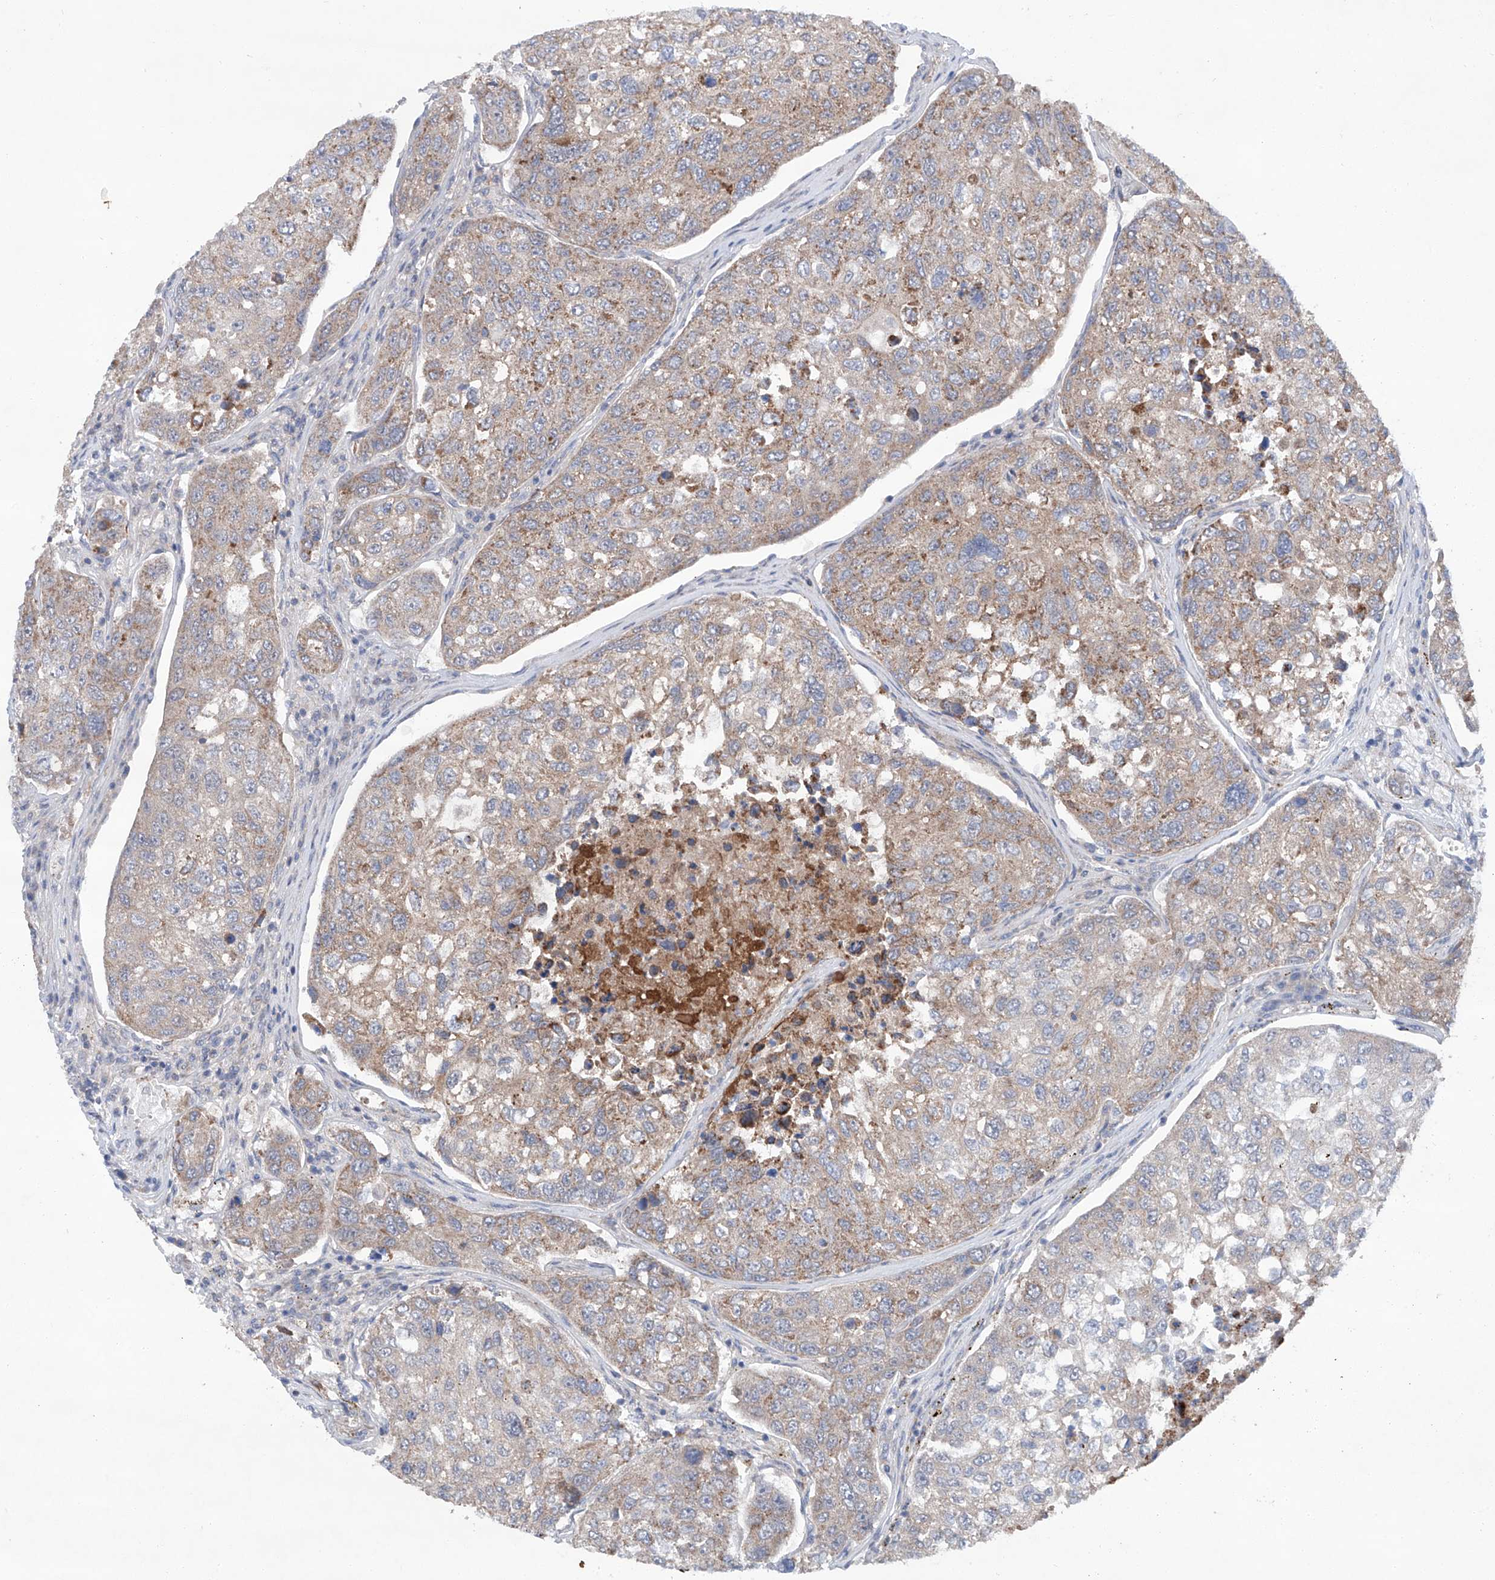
{"staining": {"intensity": "weak", "quantity": ">75%", "location": "cytoplasmic/membranous"}, "tissue": "urothelial cancer", "cell_type": "Tumor cells", "image_type": "cancer", "snomed": [{"axis": "morphology", "description": "Urothelial carcinoma, High grade"}, {"axis": "topography", "description": "Lymph node"}, {"axis": "topography", "description": "Urinary bladder"}], "caption": "DAB immunohistochemical staining of human urothelial cancer reveals weak cytoplasmic/membranous protein positivity in approximately >75% of tumor cells. (brown staining indicates protein expression, while blue staining denotes nuclei).", "gene": "SIX4", "patient": {"sex": "male", "age": 51}}